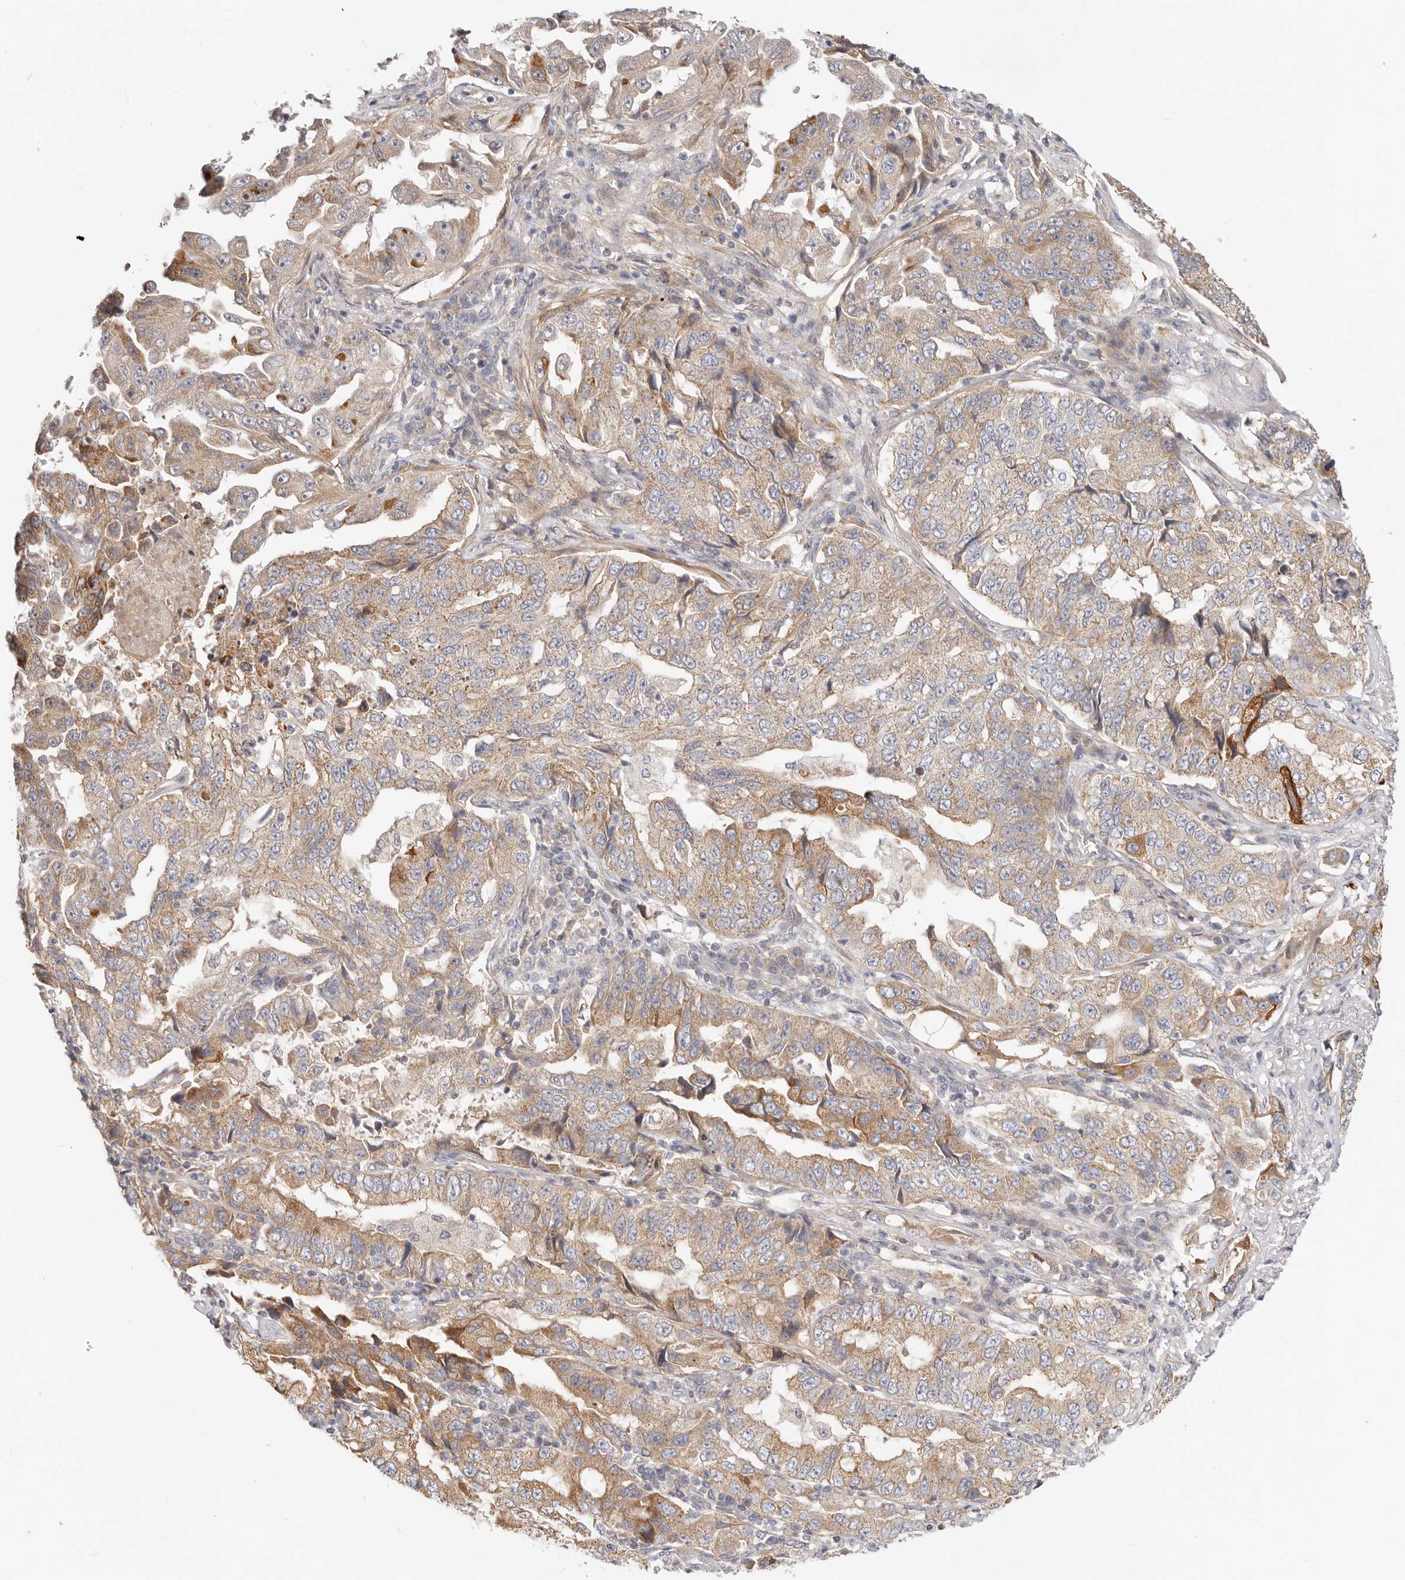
{"staining": {"intensity": "strong", "quantity": "<25%", "location": "cytoplasmic/membranous"}, "tissue": "lung cancer", "cell_type": "Tumor cells", "image_type": "cancer", "snomed": [{"axis": "morphology", "description": "Adenocarcinoma, NOS"}, {"axis": "topography", "description": "Lung"}], "caption": "Immunohistochemistry (DAB) staining of human lung cancer displays strong cytoplasmic/membranous protein staining in approximately <25% of tumor cells.", "gene": "TFB2M", "patient": {"sex": "female", "age": 51}}